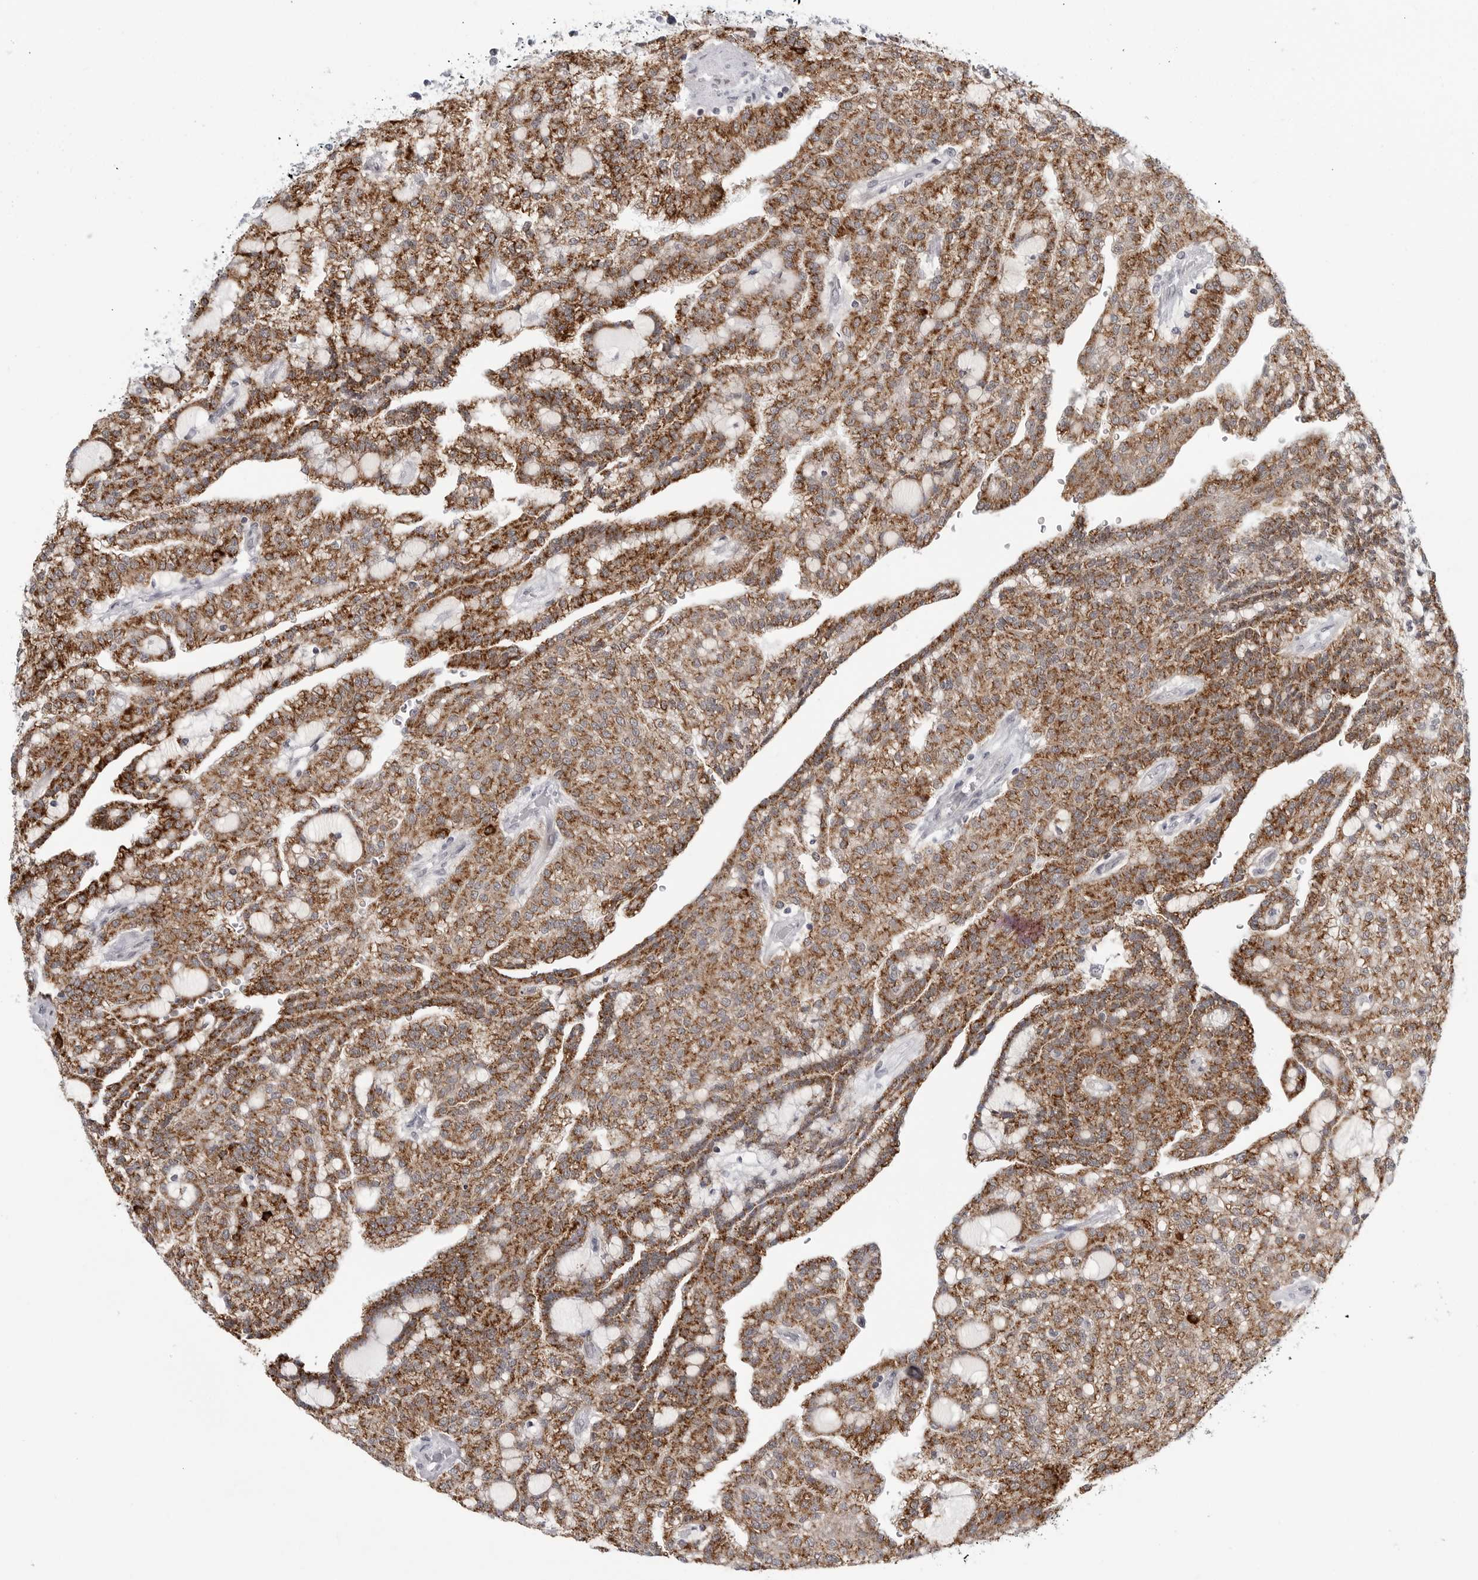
{"staining": {"intensity": "strong", "quantity": ">75%", "location": "cytoplasmic/membranous"}, "tissue": "renal cancer", "cell_type": "Tumor cells", "image_type": "cancer", "snomed": [{"axis": "morphology", "description": "Adenocarcinoma, NOS"}, {"axis": "topography", "description": "Kidney"}], "caption": "Brown immunohistochemical staining in renal adenocarcinoma displays strong cytoplasmic/membranous positivity in about >75% of tumor cells.", "gene": "FAM135B", "patient": {"sex": "male", "age": 63}}